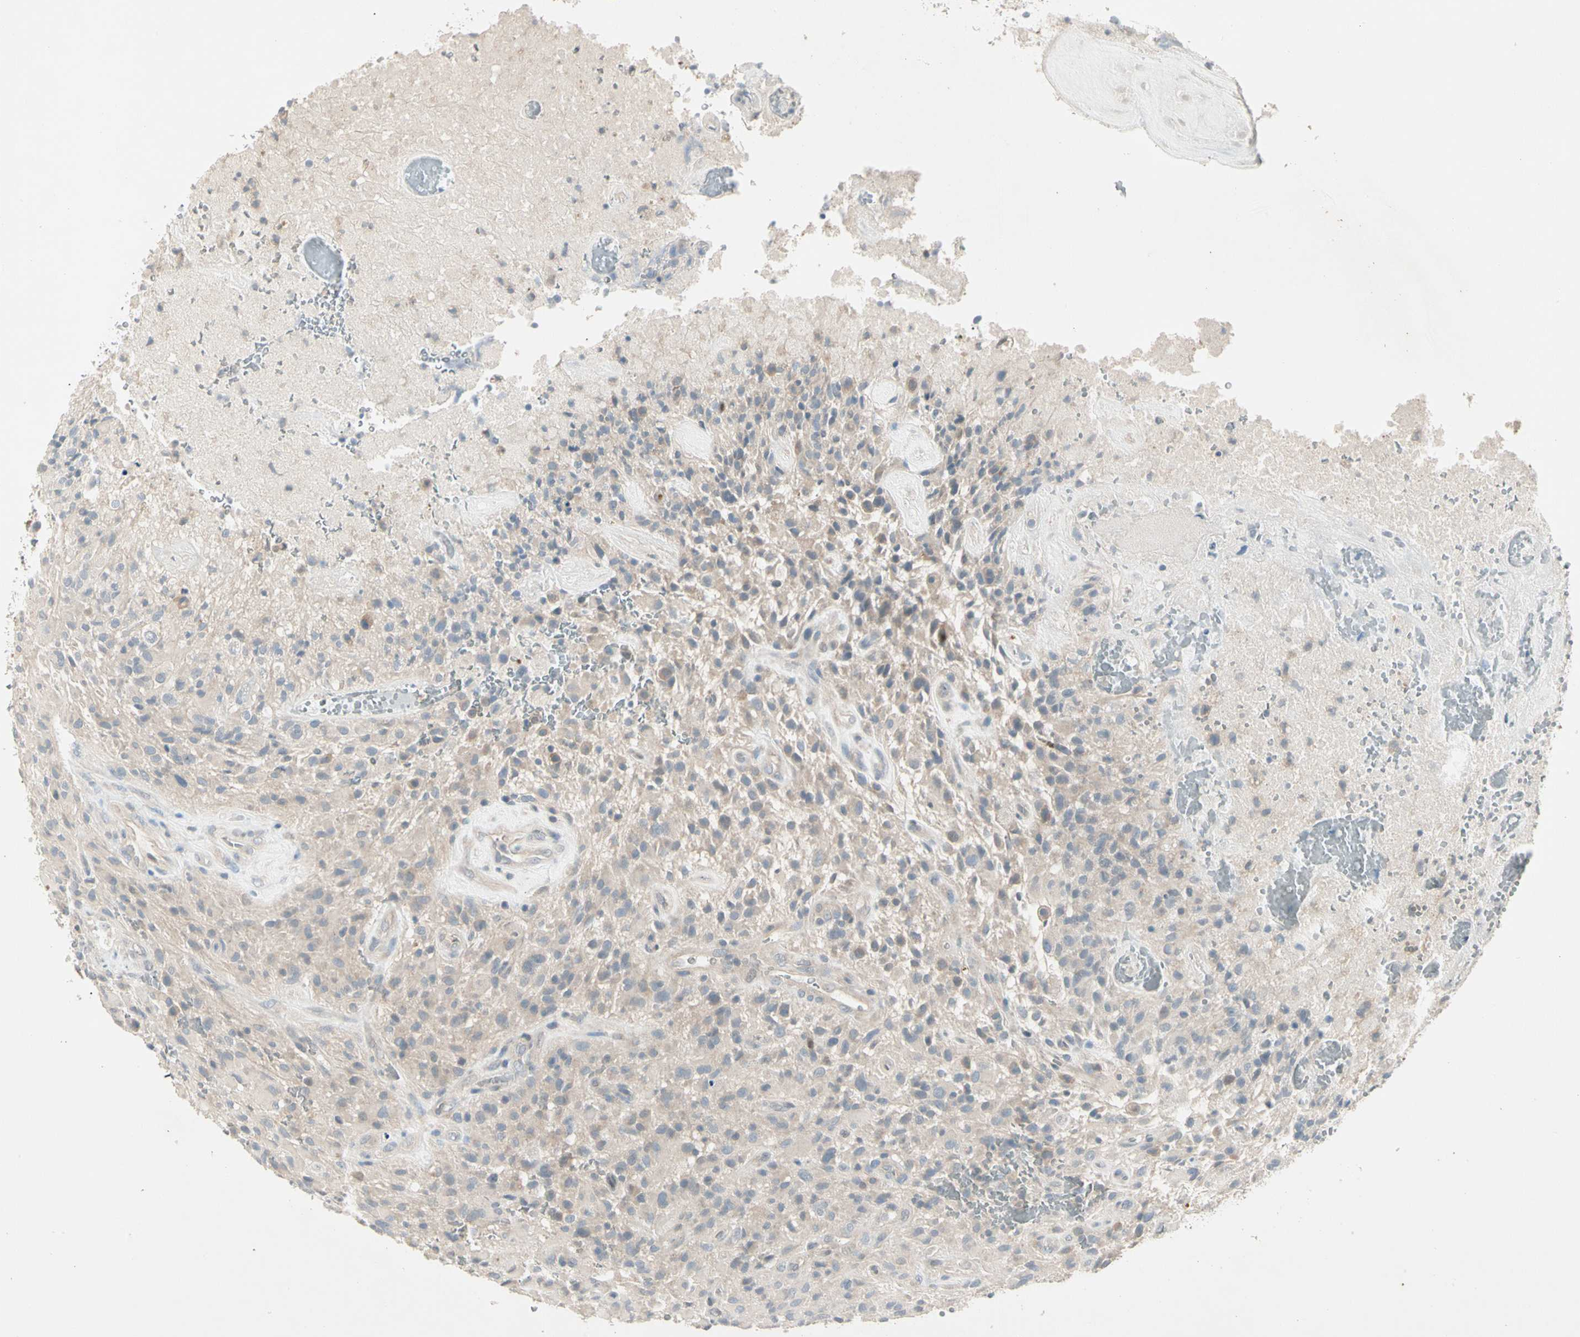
{"staining": {"intensity": "weak", "quantity": "<25%", "location": "cytoplasmic/membranous"}, "tissue": "glioma", "cell_type": "Tumor cells", "image_type": "cancer", "snomed": [{"axis": "morphology", "description": "Glioma, malignant, High grade"}, {"axis": "topography", "description": "Brain"}], "caption": "Immunohistochemical staining of human malignant glioma (high-grade) displays no significant positivity in tumor cells.", "gene": "IL1R1", "patient": {"sex": "male", "age": 71}}